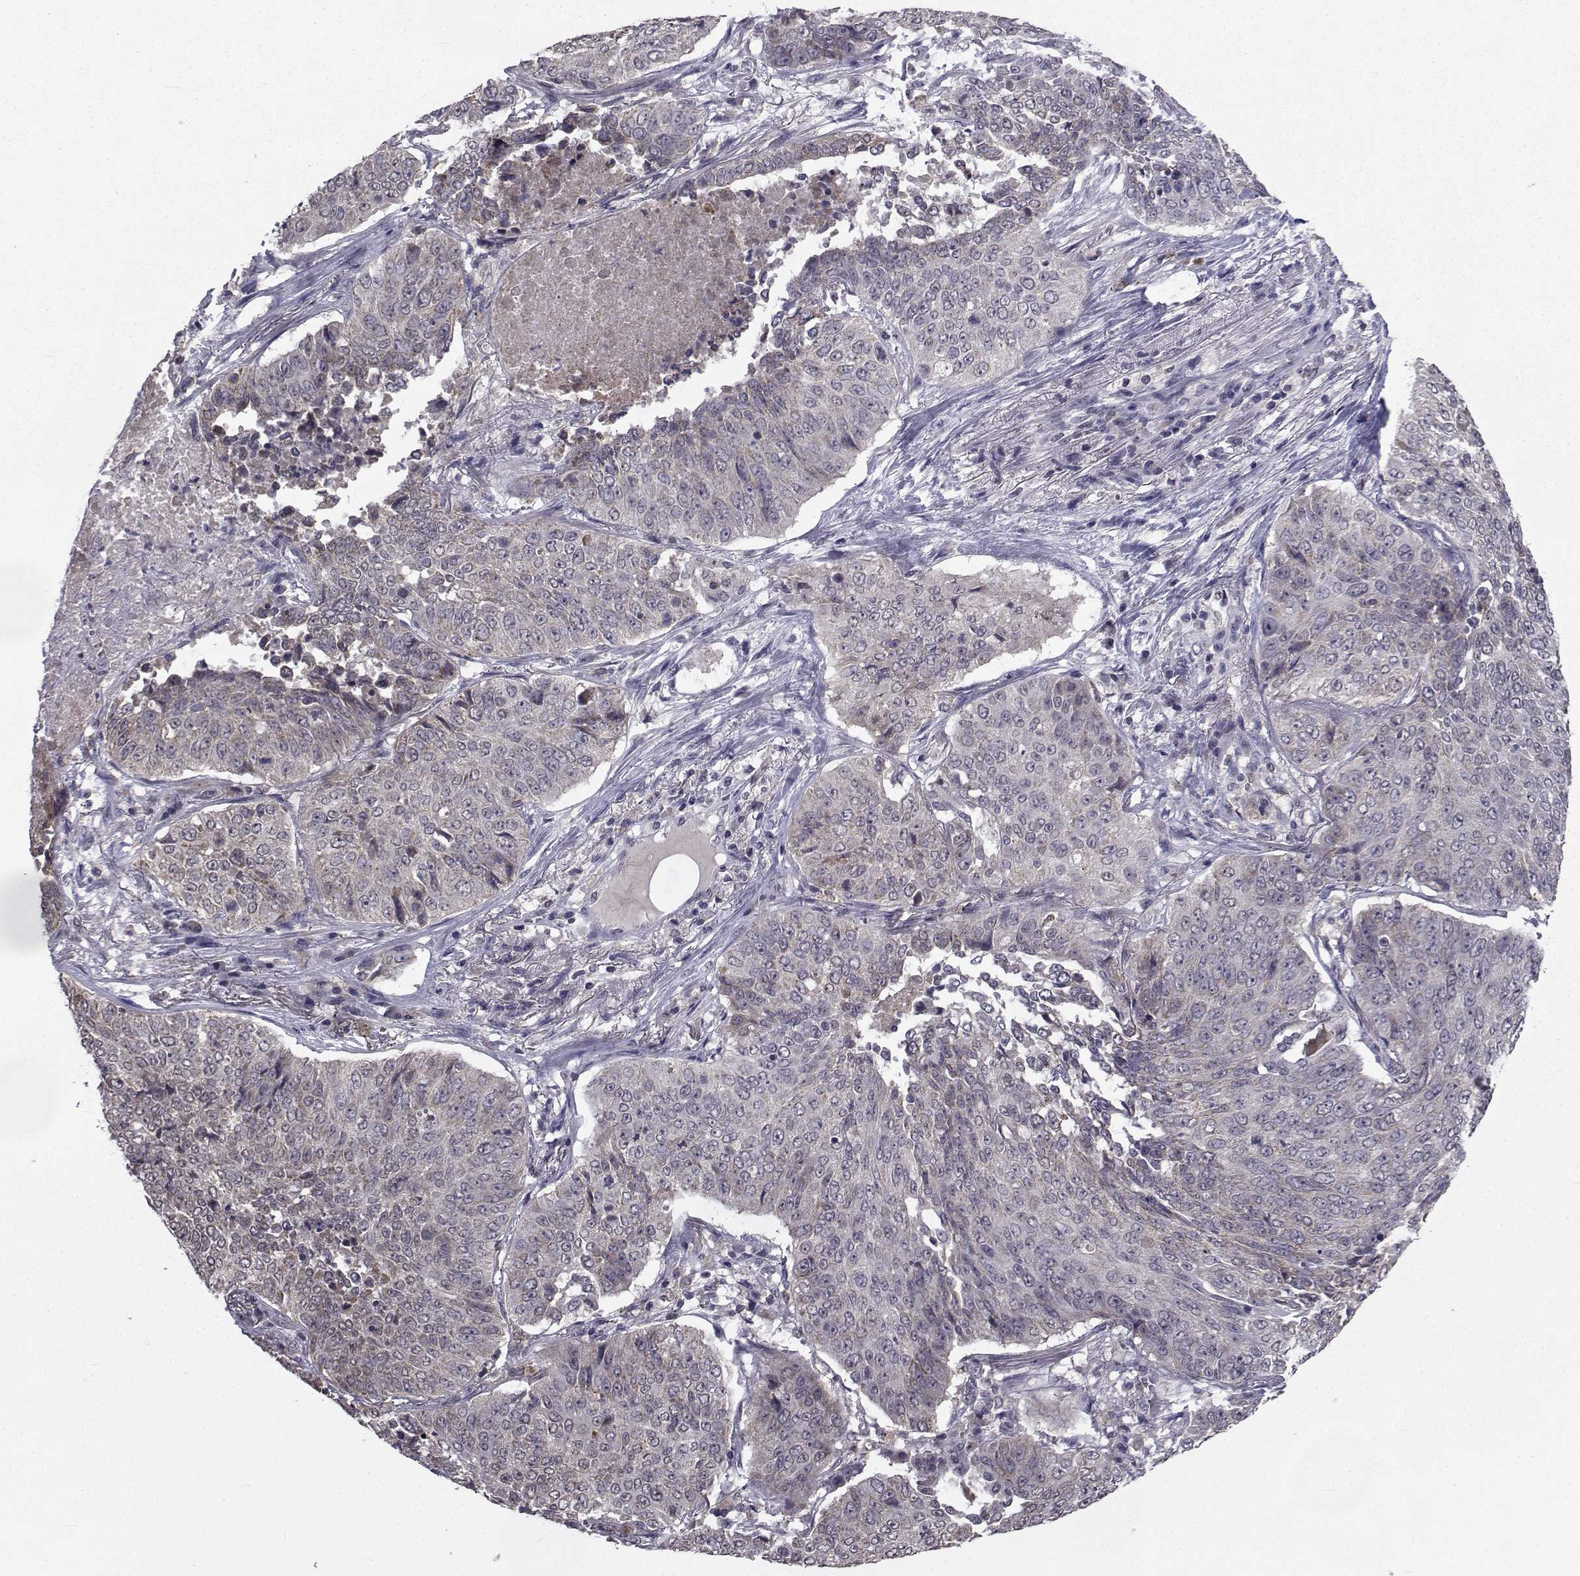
{"staining": {"intensity": "weak", "quantity": "<25%", "location": "cytoplasmic/membranous"}, "tissue": "lung cancer", "cell_type": "Tumor cells", "image_type": "cancer", "snomed": [{"axis": "morphology", "description": "Normal tissue, NOS"}, {"axis": "morphology", "description": "Squamous cell carcinoma, NOS"}, {"axis": "topography", "description": "Bronchus"}, {"axis": "topography", "description": "Lung"}], "caption": "This is an immunohistochemistry photomicrograph of human lung cancer (squamous cell carcinoma). There is no expression in tumor cells.", "gene": "CYP2S1", "patient": {"sex": "male", "age": 64}}